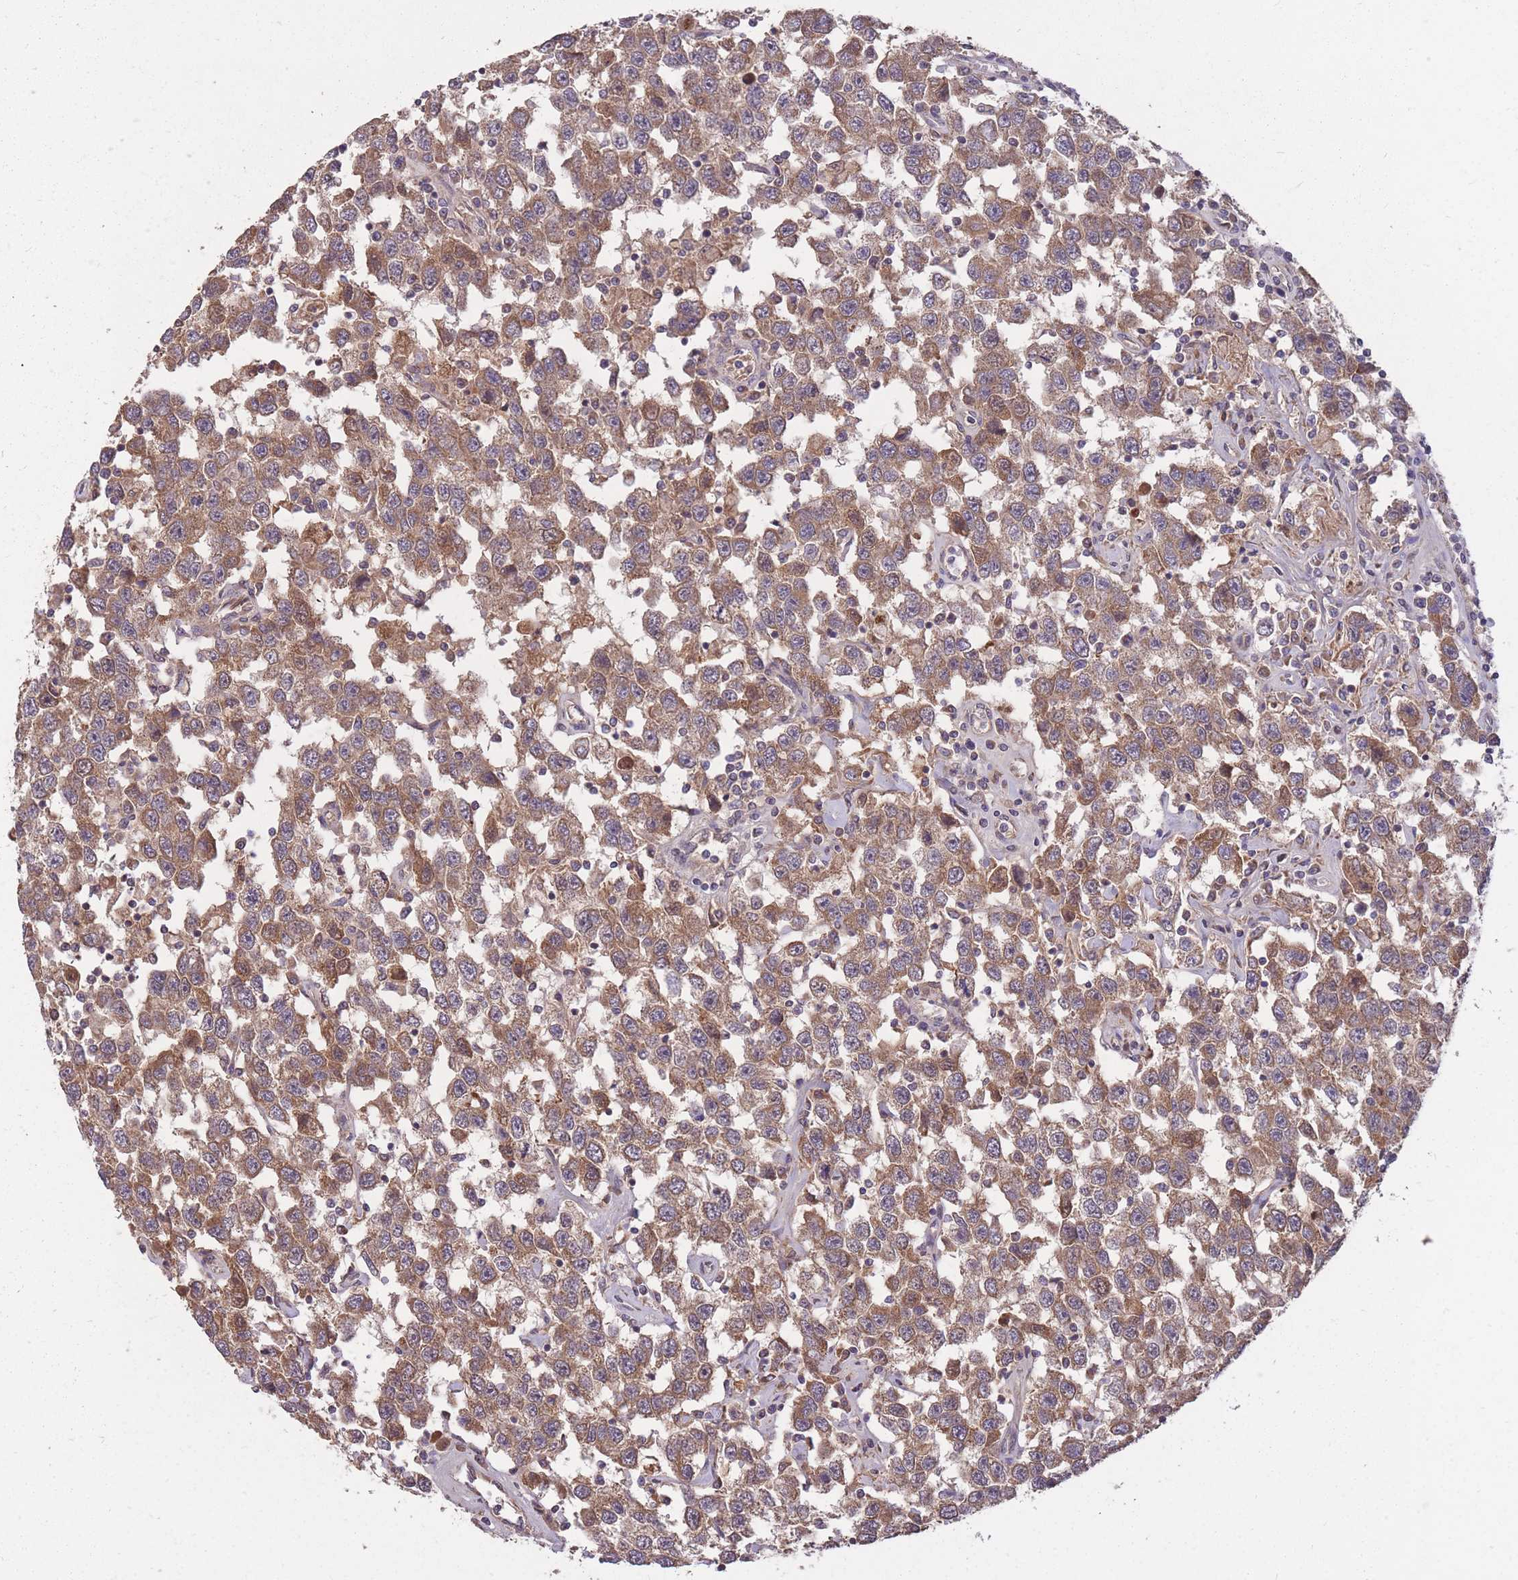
{"staining": {"intensity": "moderate", "quantity": ">75%", "location": "cytoplasmic/membranous"}, "tissue": "testis cancer", "cell_type": "Tumor cells", "image_type": "cancer", "snomed": [{"axis": "morphology", "description": "Seminoma, NOS"}, {"axis": "topography", "description": "Testis"}], "caption": "DAB (3,3'-diaminobenzidine) immunohistochemical staining of testis cancer exhibits moderate cytoplasmic/membranous protein positivity in about >75% of tumor cells.", "gene": "IGF2BP2", "patient": {"sex": "male", "age": 41}}